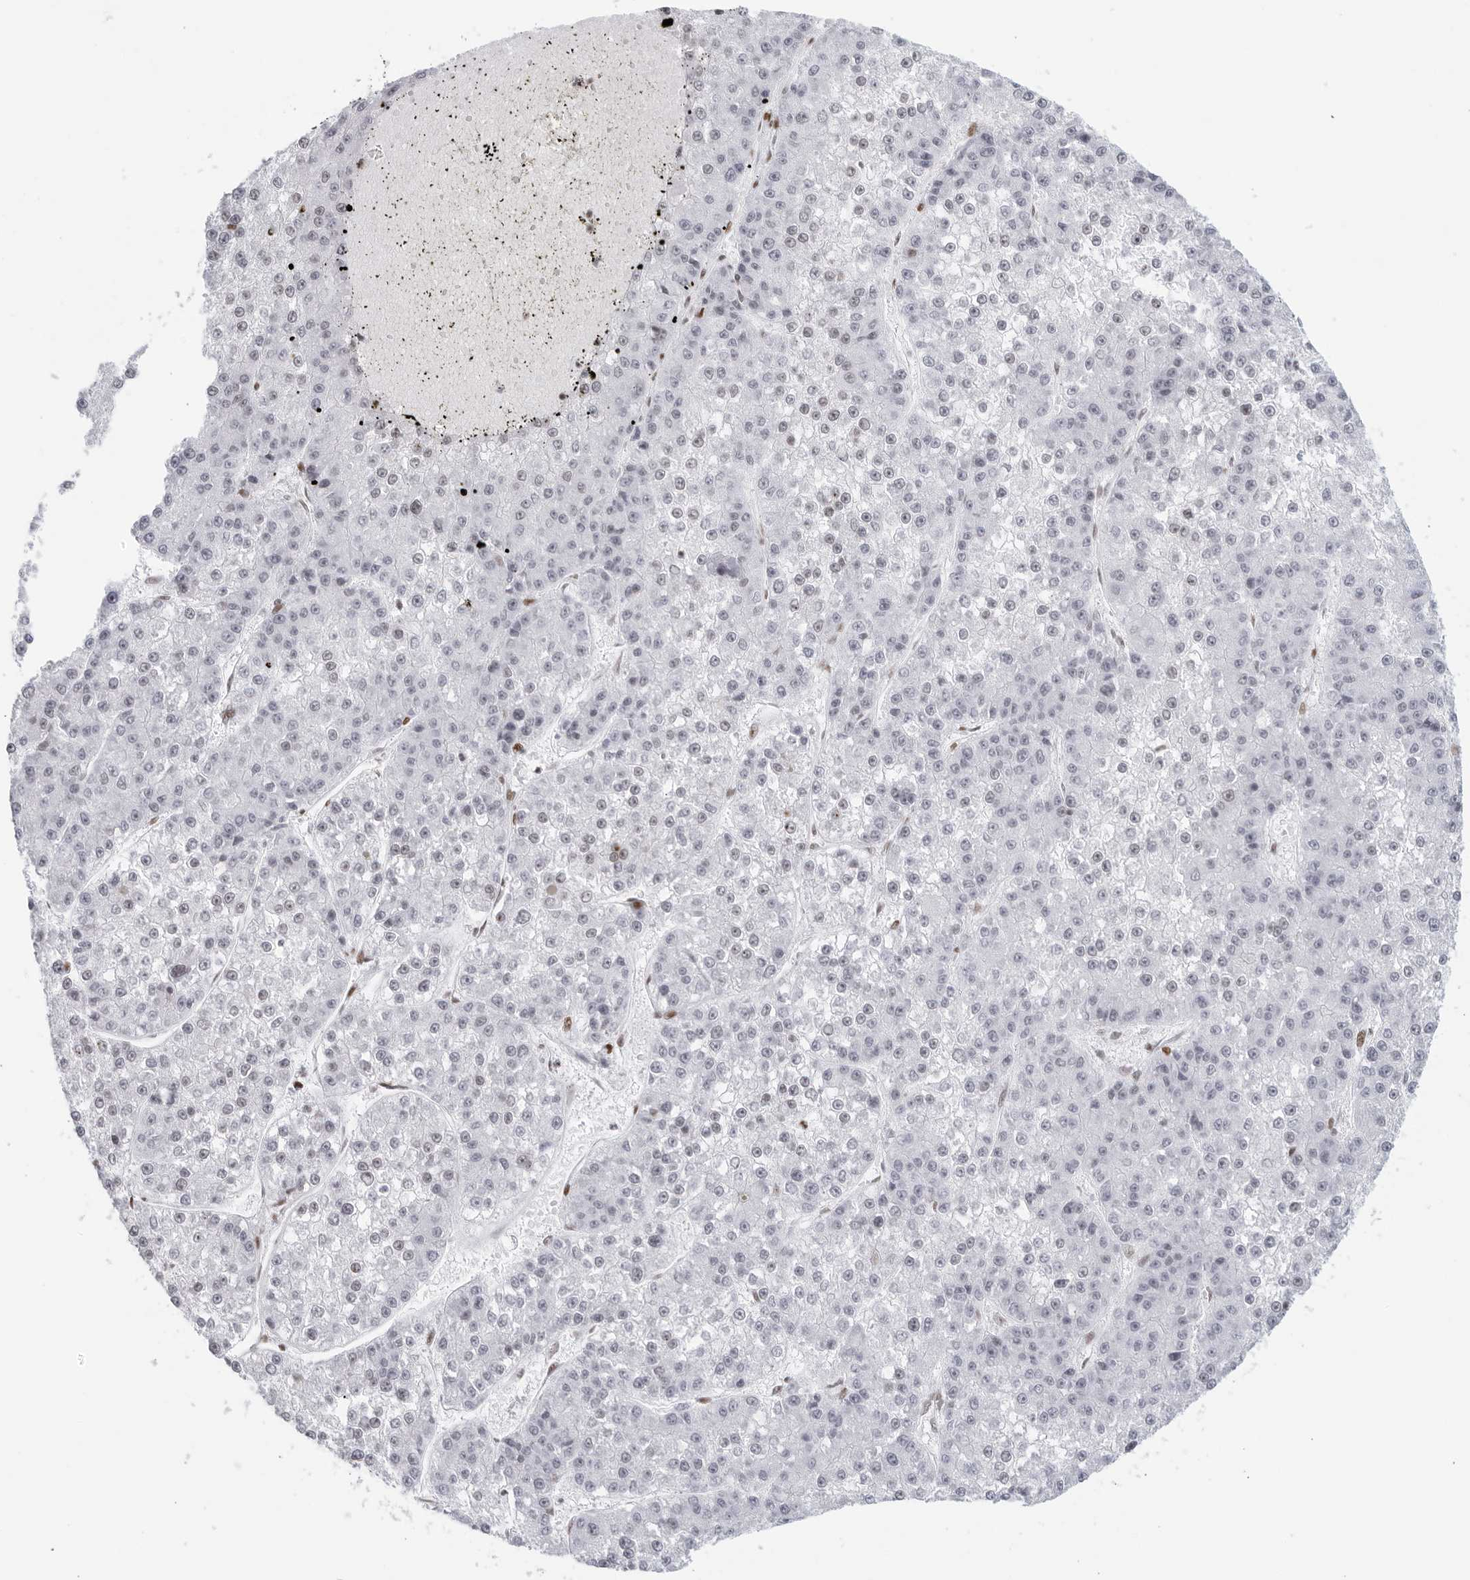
{"staining": {"intensity": "weak", "quantity": "<25%", "location": "nuclear"}, "tissue": "liver cancer", "cell_type": "Tumor cells", "image_type": "cancer", "snomed": [{"axis": "morphology", "description": "Carcinoma, Hepatocellular, NOS"}, {"axis": "topography", "description": "Liver"}], "caption": "Image shows no protein staining in tumor cells of hepatocellular carcinoma (liver) tissue.", "gene": "HP1BP3", "patient": {"sex": "female", "age": 73}}